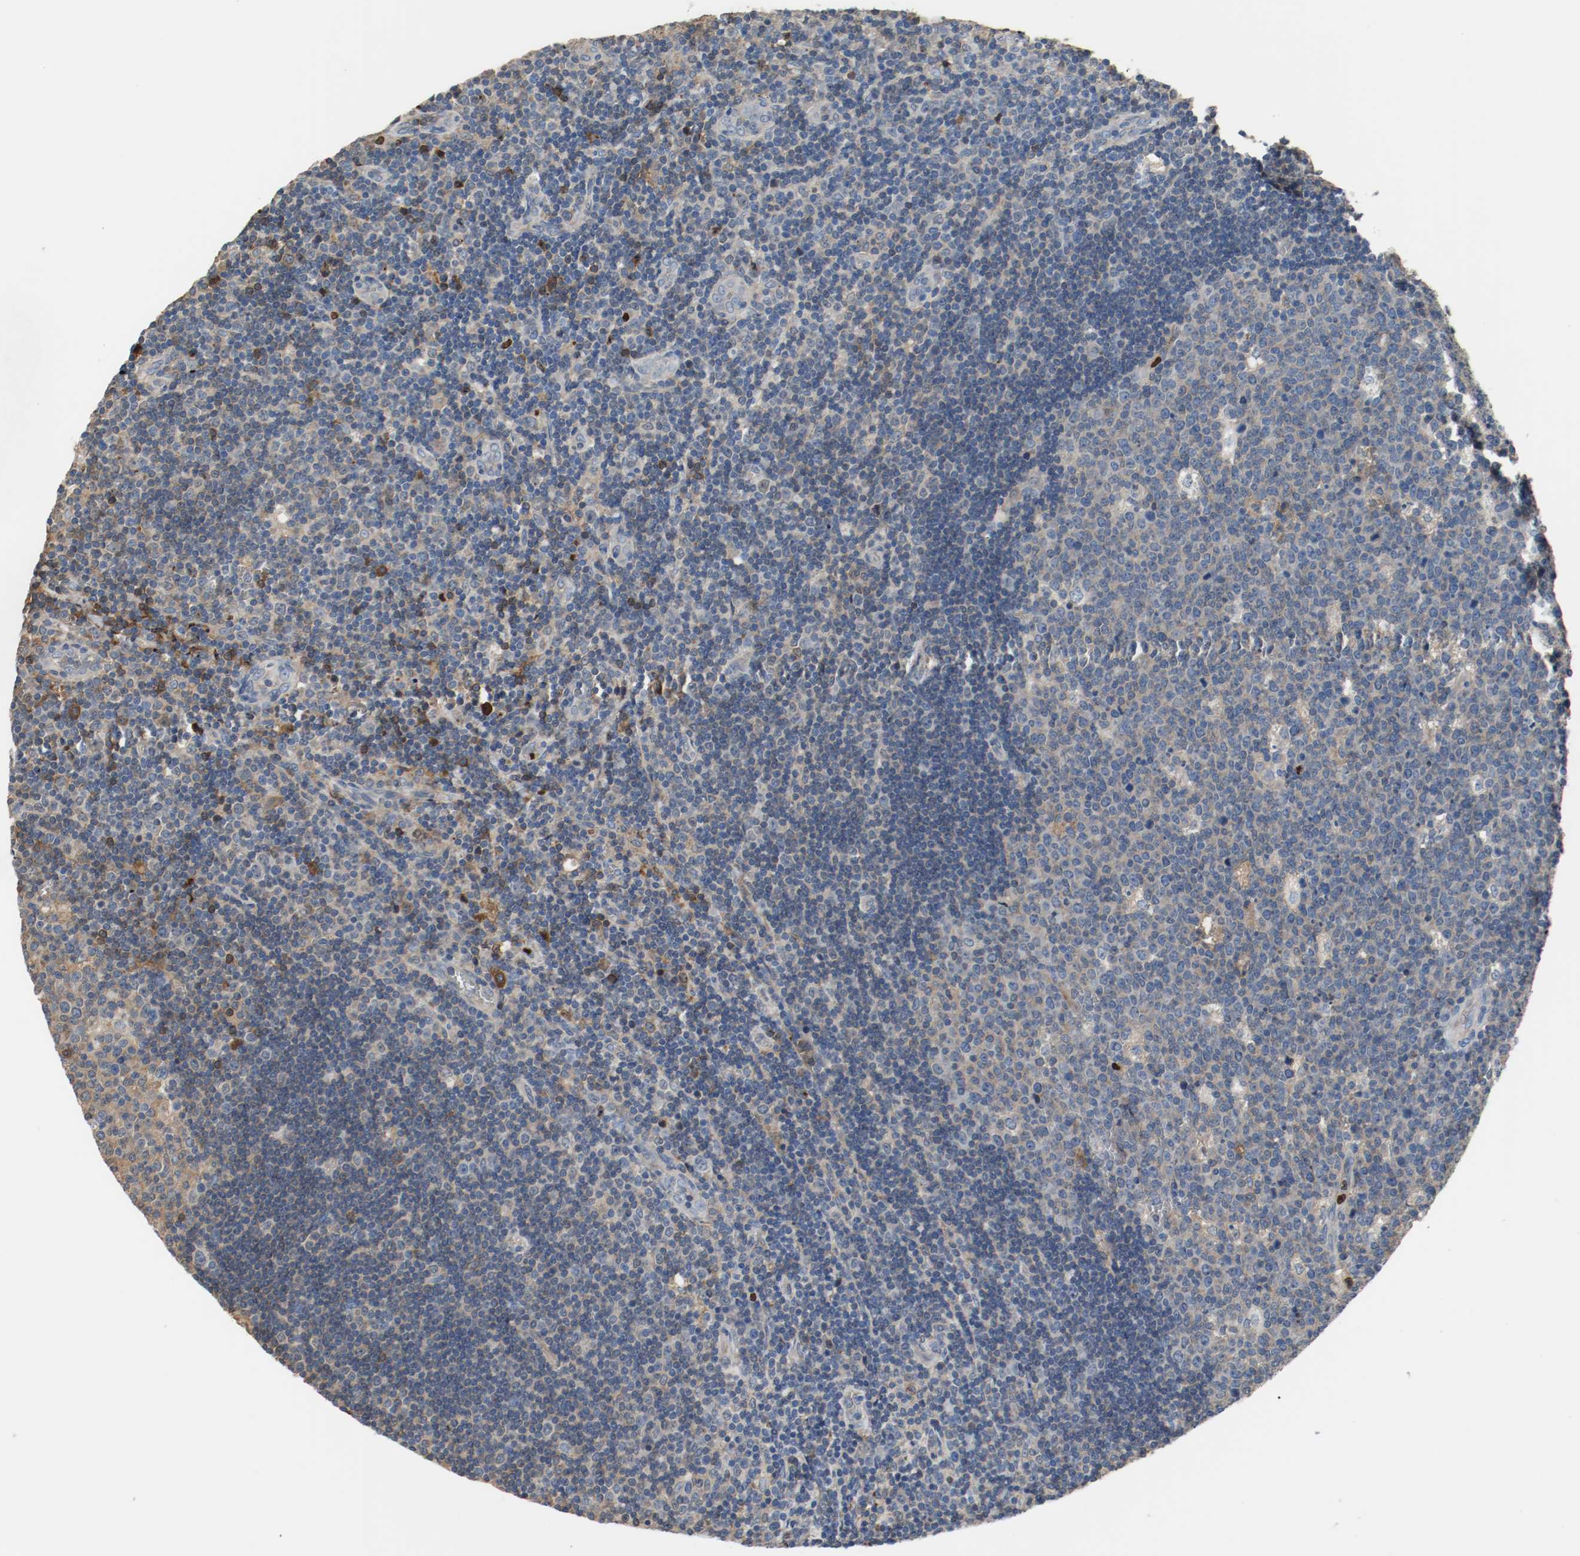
{"staining": {"intensity": "negative", "quantity": "none", "location": "none"}, "tissue": "lymph node", "cell_type": "Germinal center cells", "image_type": "normal", "snomed": [{"axis": "morphology", "description": "Normal tissue, NOS"}, {"axis": "topography", "description": "Lymph node"}, {"axis": "topography", "description": "Salivary gland"}], "caption": "Immunohistochemistry (IHC) of unremarkable lymph node reveals no expression in germinal center cells. Brightfield microscopy of immunohistochemistry stained with DAB (3,3'-diaminobenzidine) (brown) and hematoxylin (blue), captured at high magnification.", "gene": "BLK", "patient": {"sex": "male", "age": 8}}